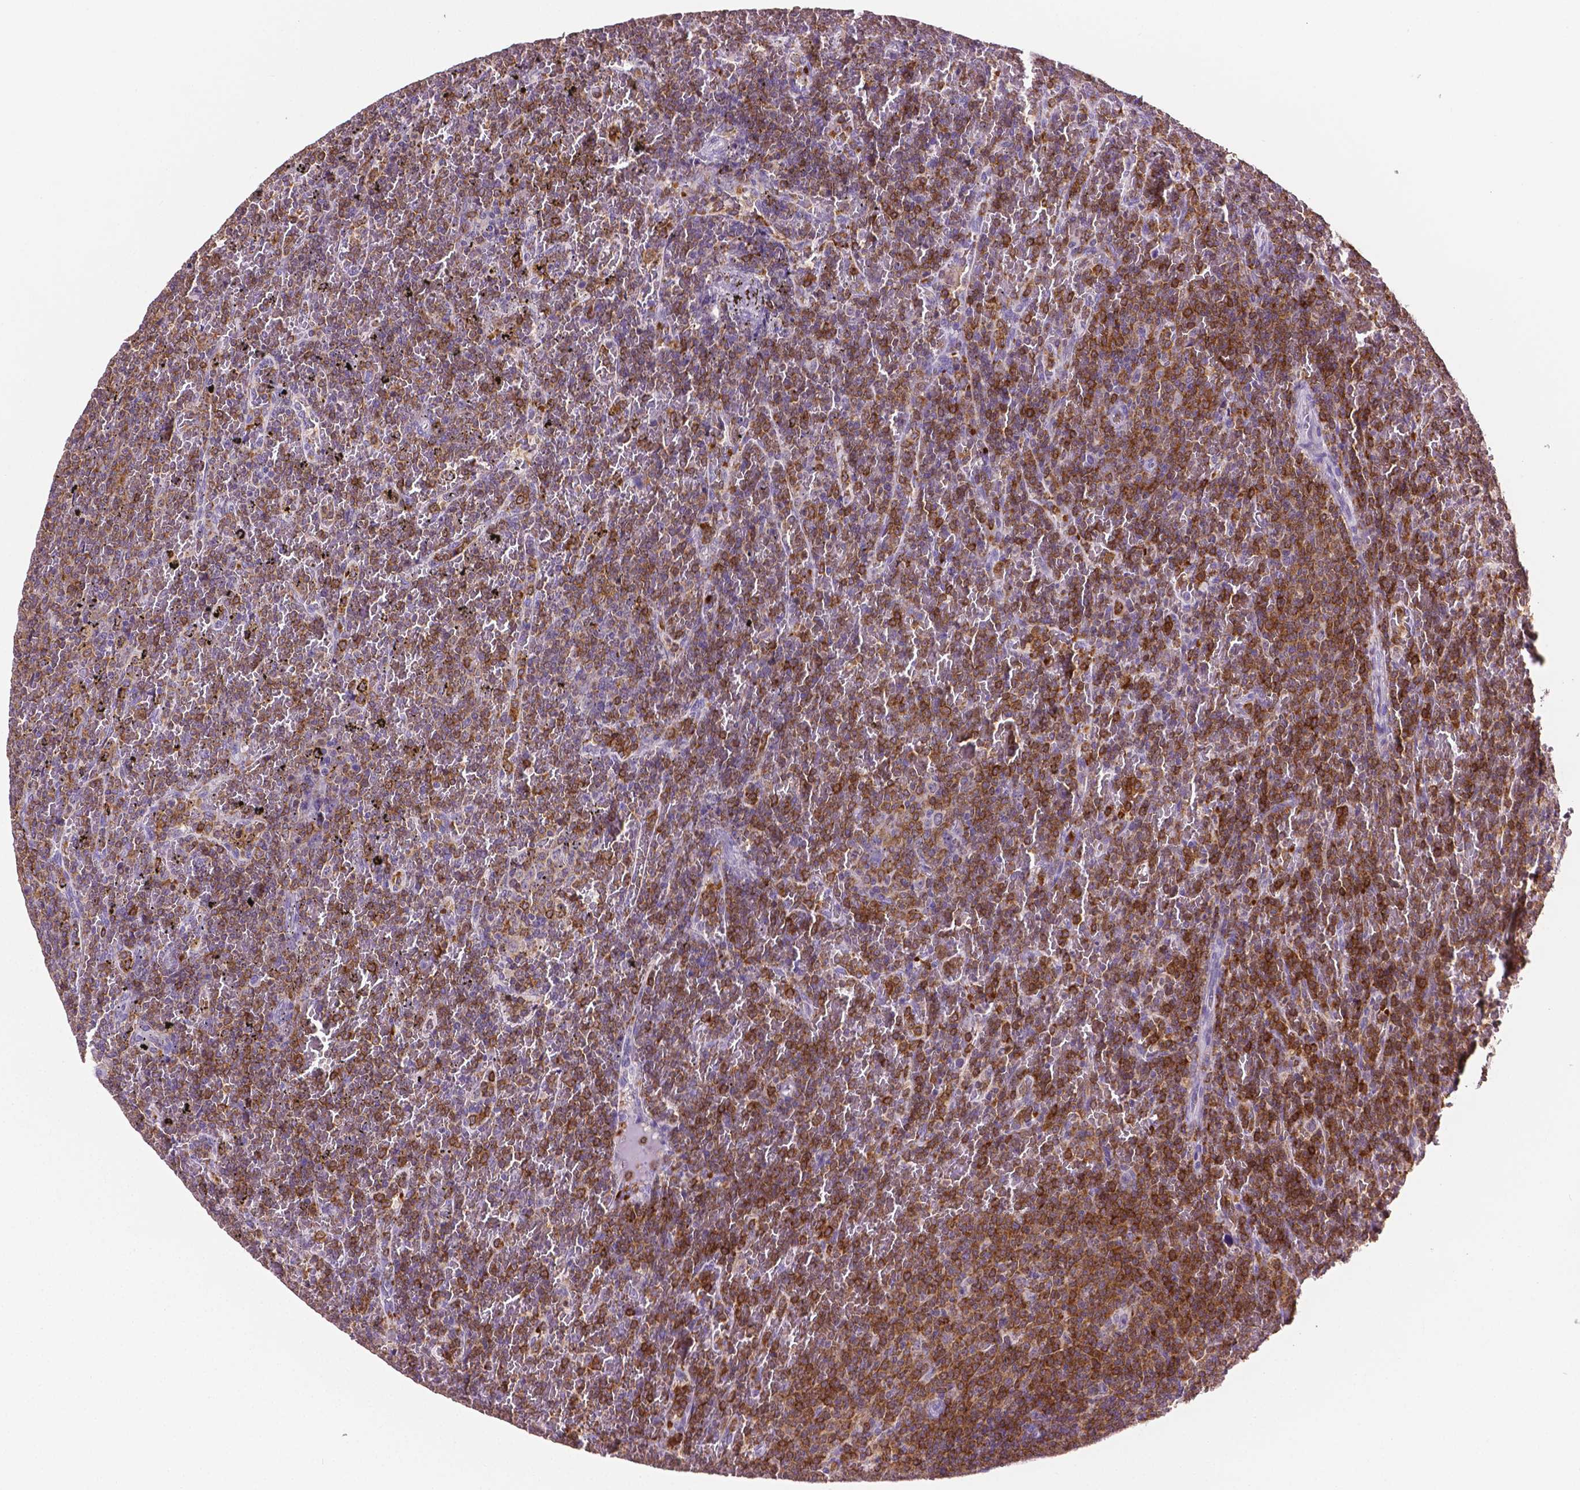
{"staining": {"intensity": "strong", "quantity": "25%-75%", "location": "cytoplasmic/membranous,nuclear"}, "tissue": "lymphoma", "cell_type": "Tumor cells", "image_type": "cancer", "snomed": [{"axis": "morphology", "description": "Malignant lymphoma, non-Hodgkin's type, Low grade"}, {"axis": "topography", "description": "Spleen"}], "caption": "There is high levels of strong cytoplasmic/membranous and nuclear positivity in tumor cells of lymphoma, as demonstrated by immunohistochemical staining (brown color).", "gene": "PTPN6", "patient": {"sex": "female", "age": 77}}